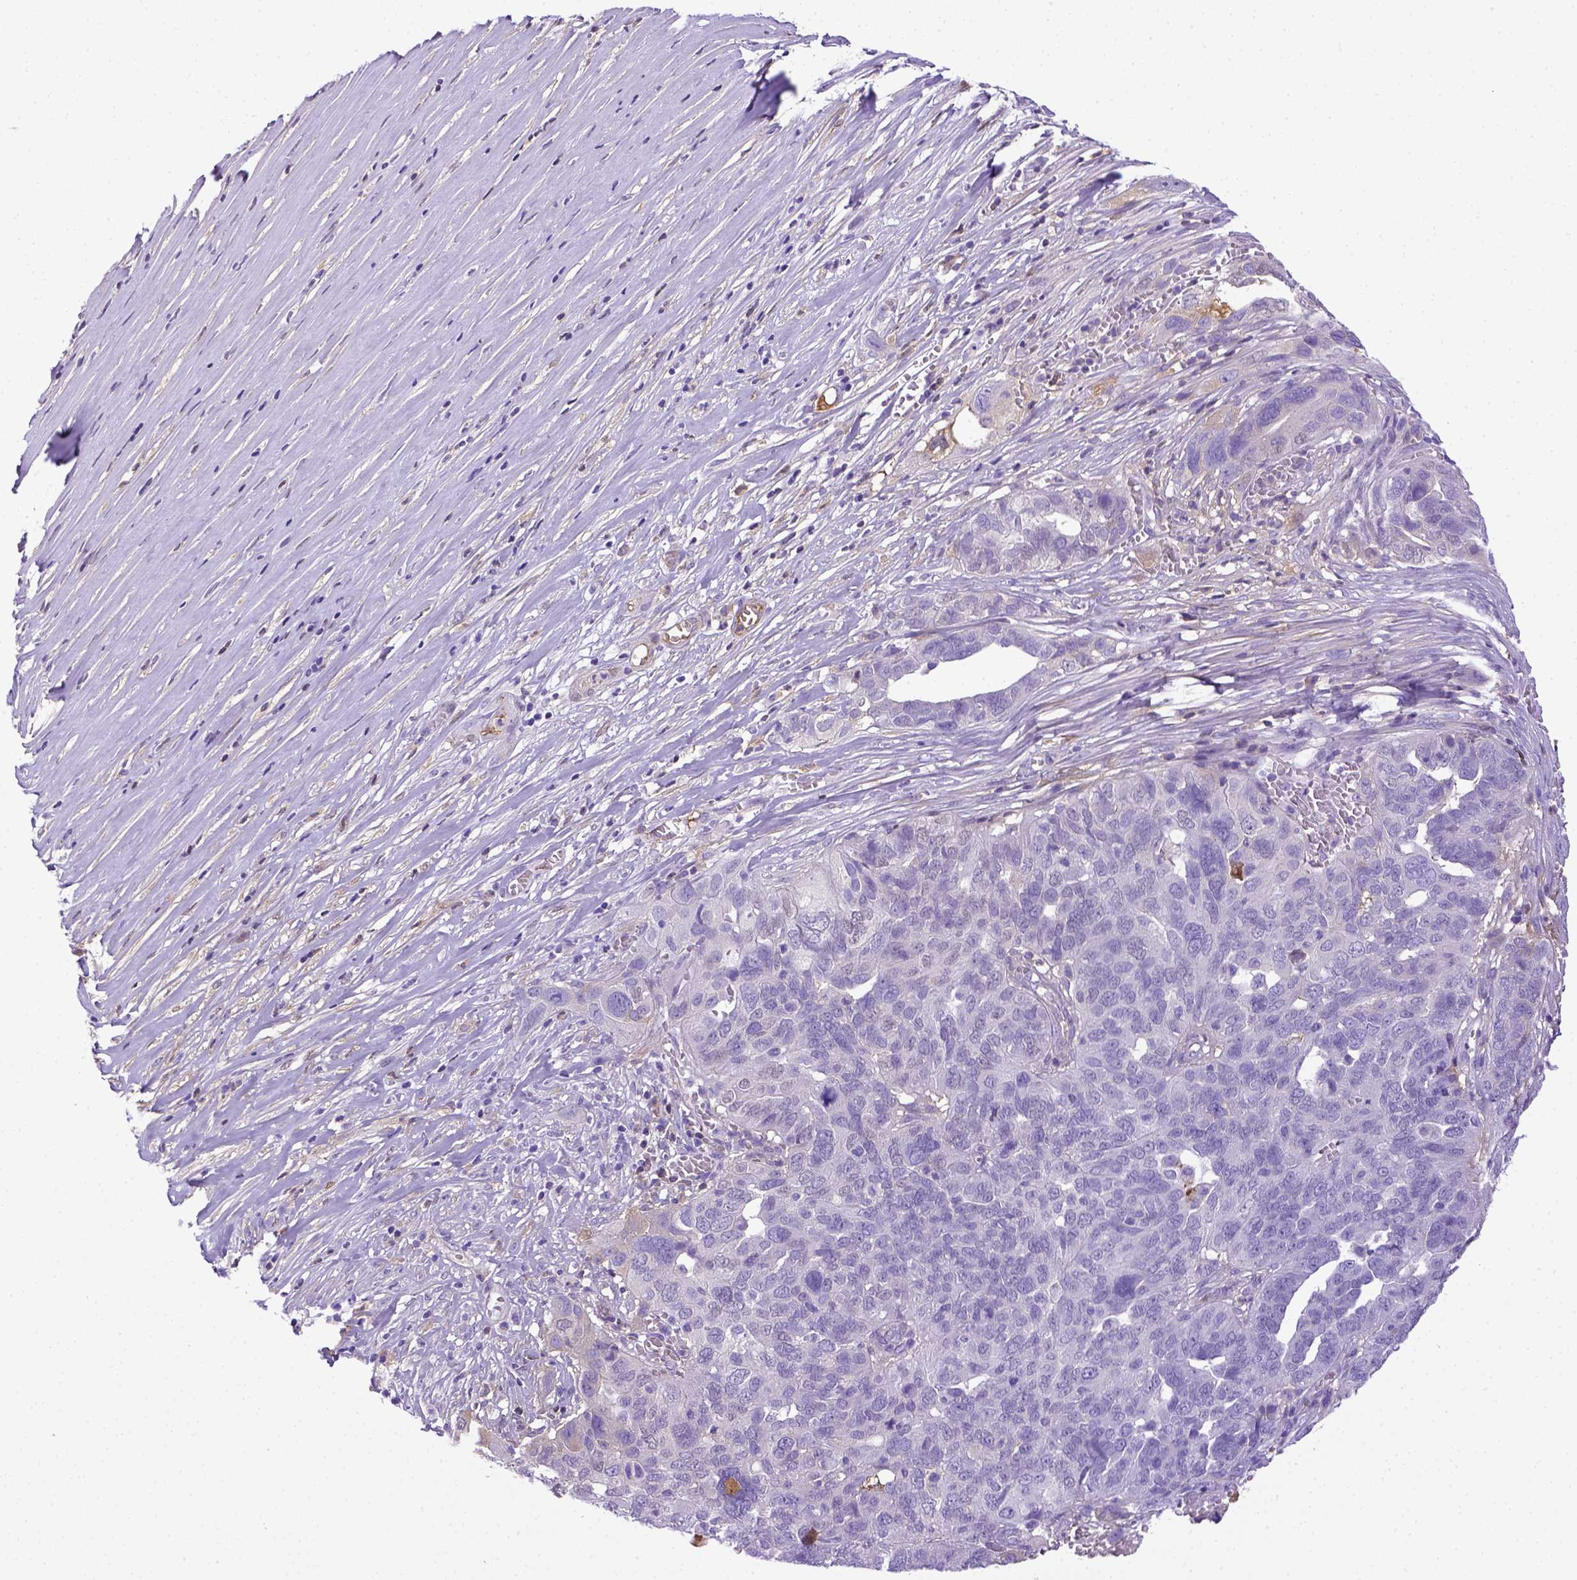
{"staining": {"intensity": "negative", "quantity": "none", "location": "none"}, "tissue": "ovarian cancer", "cell_type": "Tumor cells", "image_type": "cancer", "snomed": [{"axis": "morphology", "description": "Carcinoma, endometroid"}, {"axis": "topography", "description": "Soft tissue"}, {"axis": "topography", "description": "Ovary"}], "caption": "High power microscopy photomicrograph of an immunohistochemistry (IHC) micrograph of ovarian cancer (endometroid carcinoma), revealing no significant expression in tumor cells.", "gene": "ITIH4", "patient": {"sex": "female", "age": 52}}